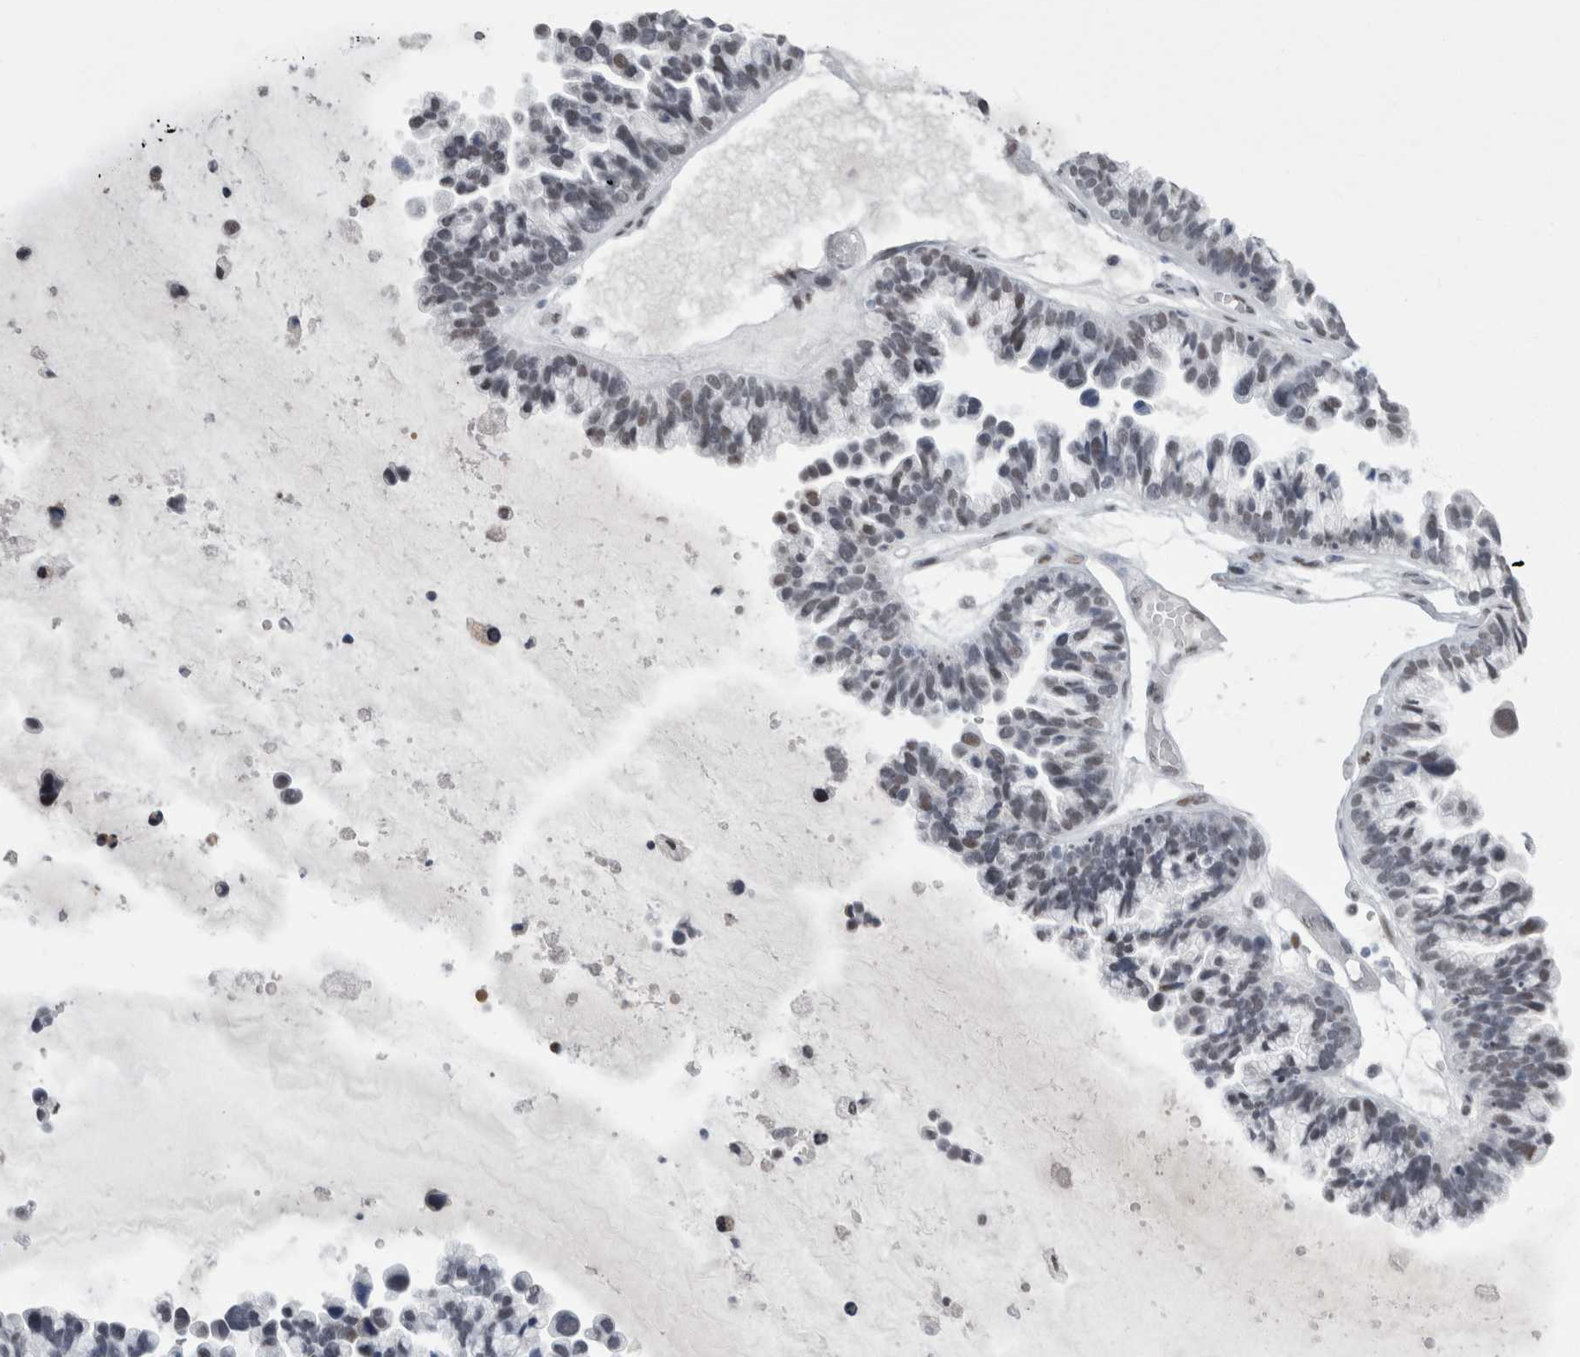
{"staining": {"intensity": "weak", "quantity": "<25%", "location": "nuclear"}, "tissue": "ovarian cancer", "cell_type": "Tumor cells", "image_type": "cancer", "snomed": [{"axis": "morphology", "description": "Cystadenocarcinoma, serous, NOS"}, {"axis": "topography", "description": "Ovary"}], "caption": "Immunohistochemistry (IHC) of ovarian cancer (serous cystadenocarcinoma) demonstrates no positivity in tumor cells. Brightfield microscopy of immunohistochemistry (IHC) stained with DAB (brown) and hematoxylin (blue), captured at high magnification.", "gene": "C1orf54", "patient": {"sex": "female", "age": 56}}